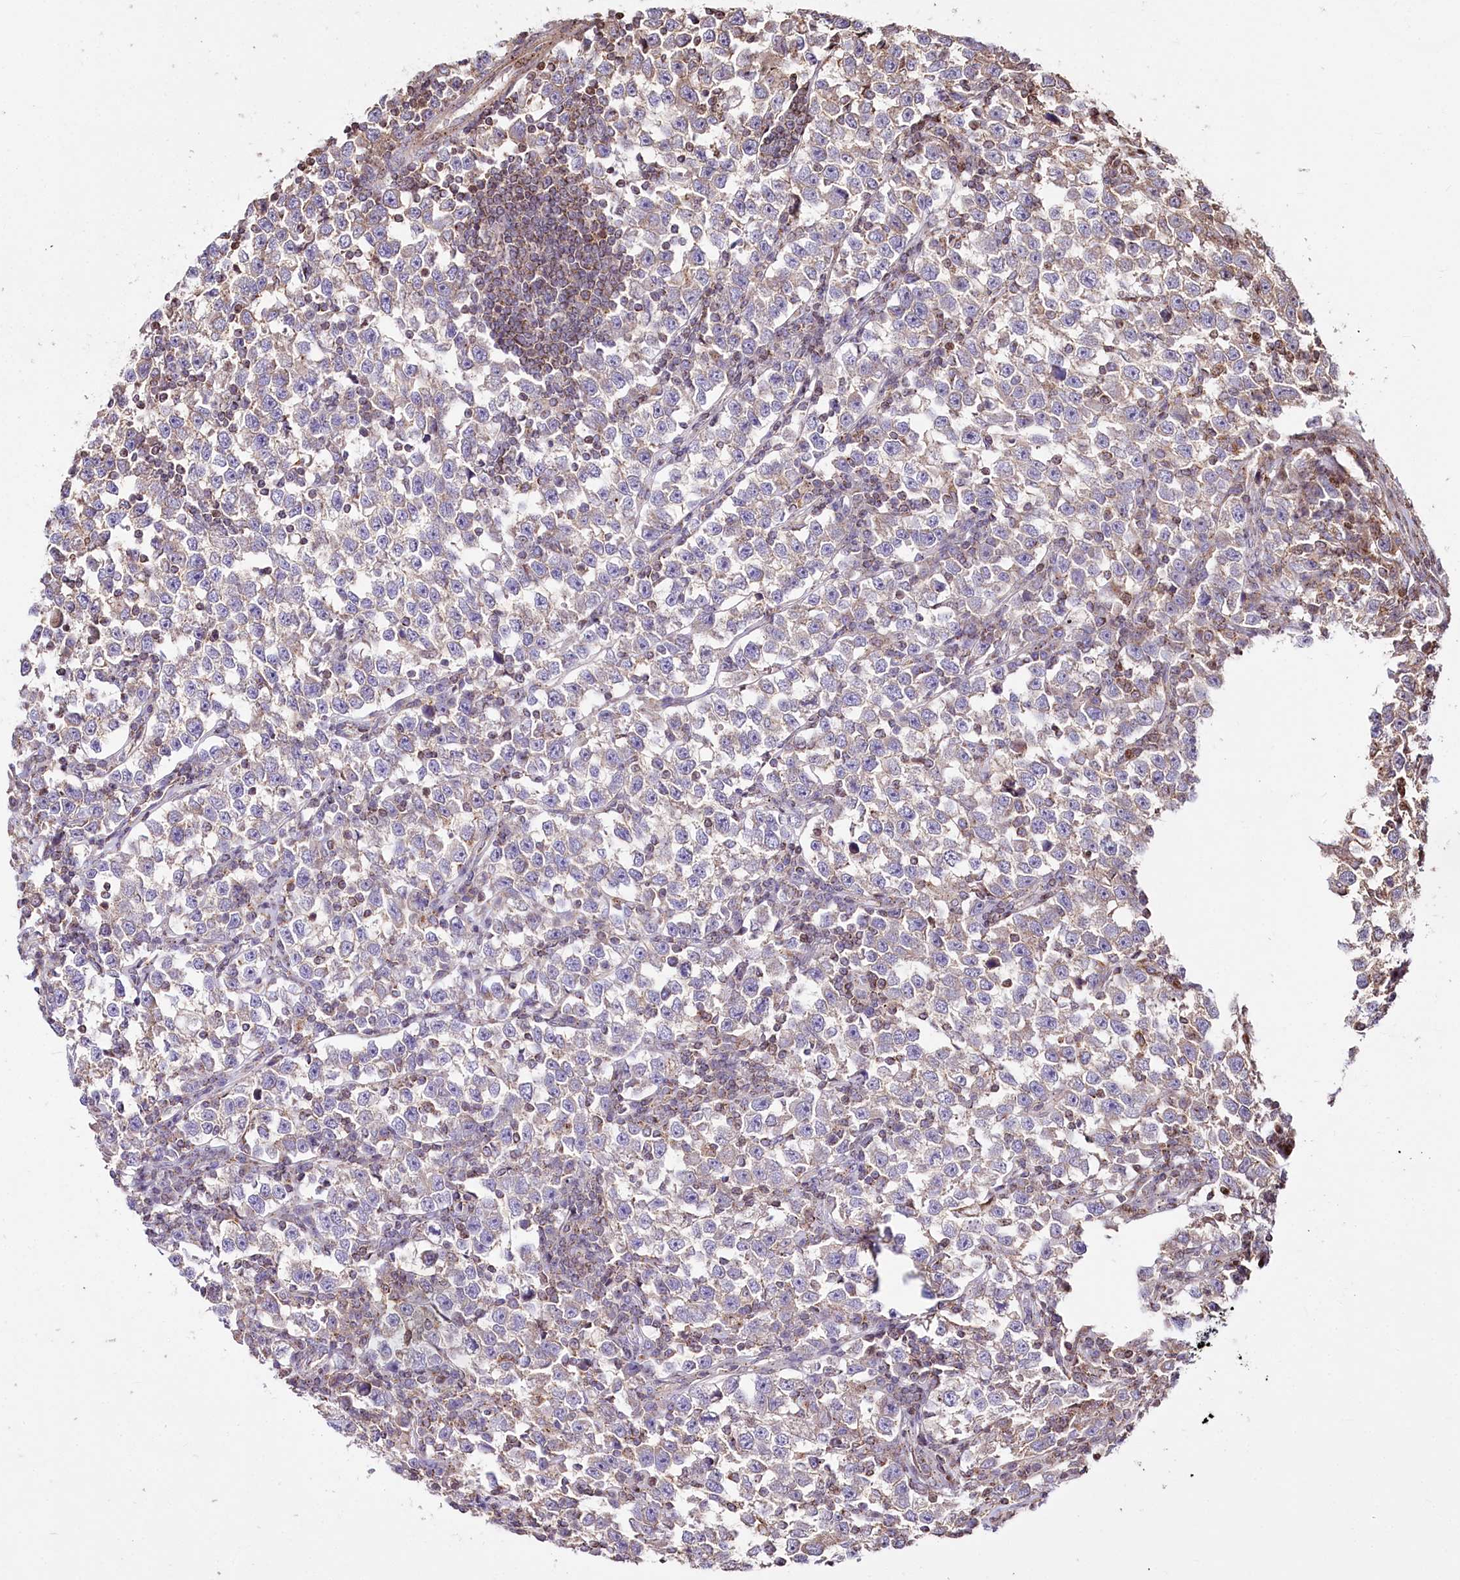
{"staining": {"intensity": "negative", "quantity": "none", "location": "none"}, "tissue": "testis cancer", "cell_type": "Tumor cells", "image_type": "cancer", "snomed": [{"axis": "morphology", "description": "Normal tissue, NOS"}, {"axis": "morphology", "description": "Seminoma, NOS"}, {"axis": "topography", "description": "Testis"}], "caption": "High power microscopy histopathology image of an immunohistochemistry image of seminoma (testis), revealing no significant positivity in tumor cells.", "gene": "ZFYVE27", "patient": {"sex": "male", "age": 43}}